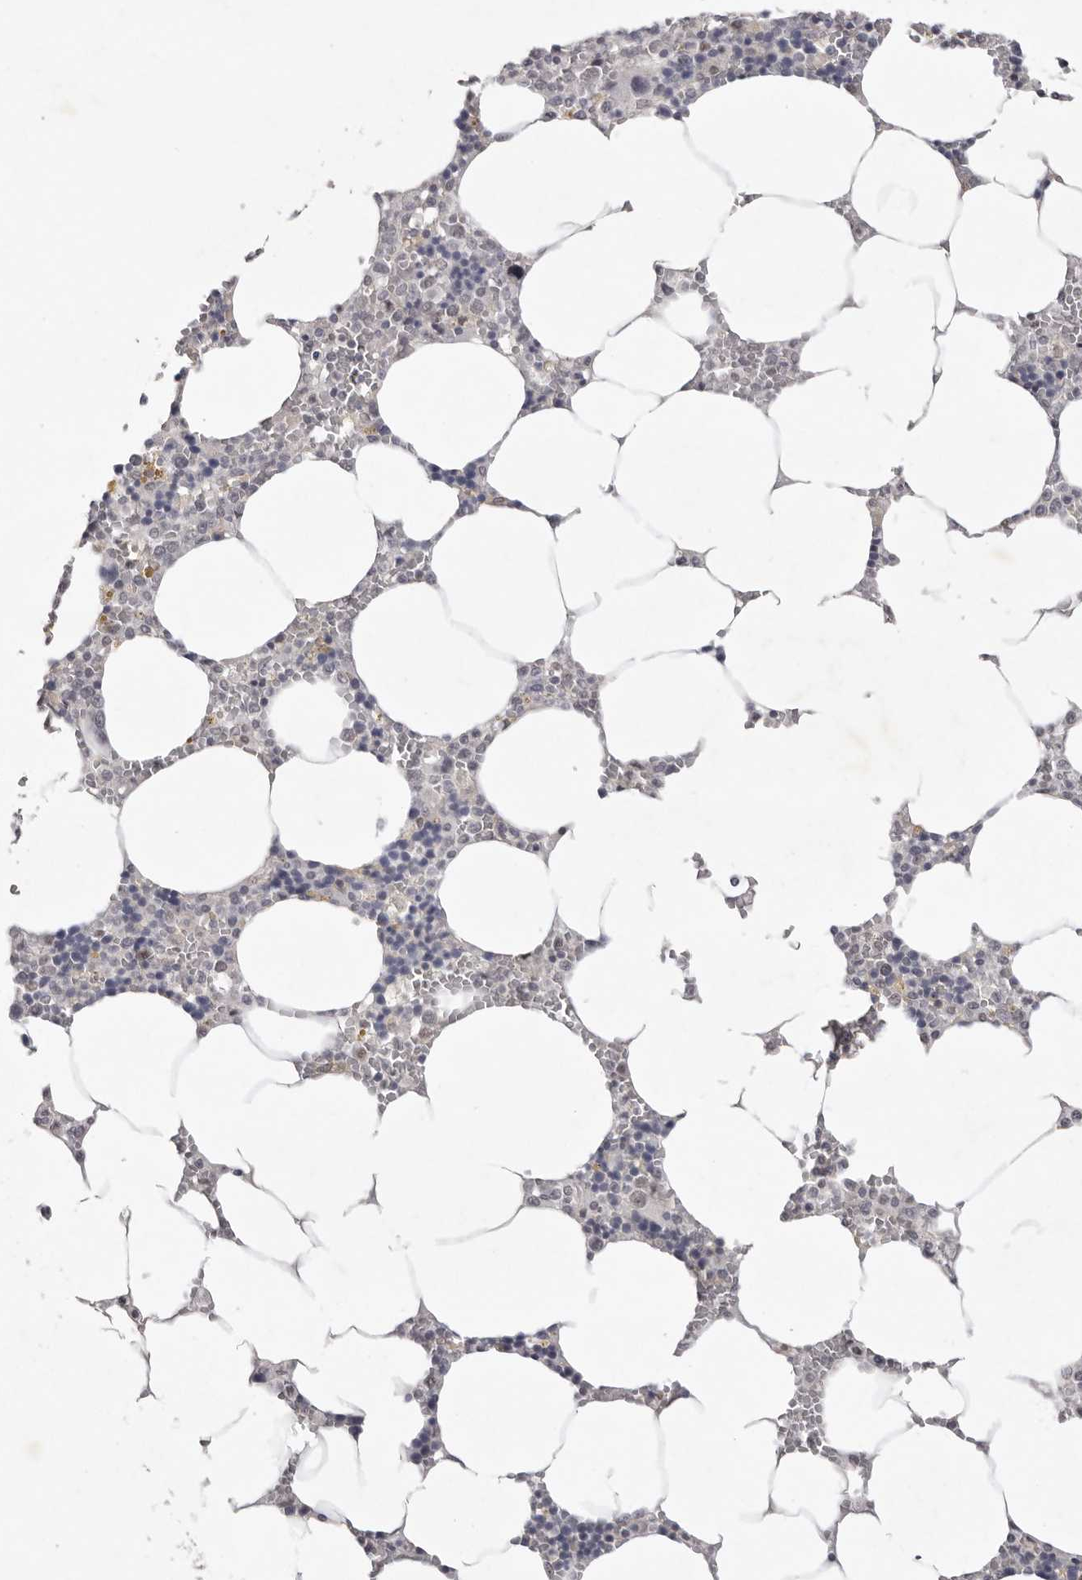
{"staining": {"intensity": "moderate", "quantity": "<25%", "location": "nuclear"}, "tissue": "bone marrow", "cell_type": "Hematopoietic cells", "image_type": "normal", "snomed": [{"axis": "morphology", "description": "Normal tissue, NOS"}, {"axis": "topography", "description": "Bone marrow"}], "caption": "An image showing moderate nuclear staining in about <25% of hematopoietic cells in benign bone marrow, as visualized by brown immunohistochemical staining.", "gene": "TADA1", "patient": {"sex": "male", "age": 70}}